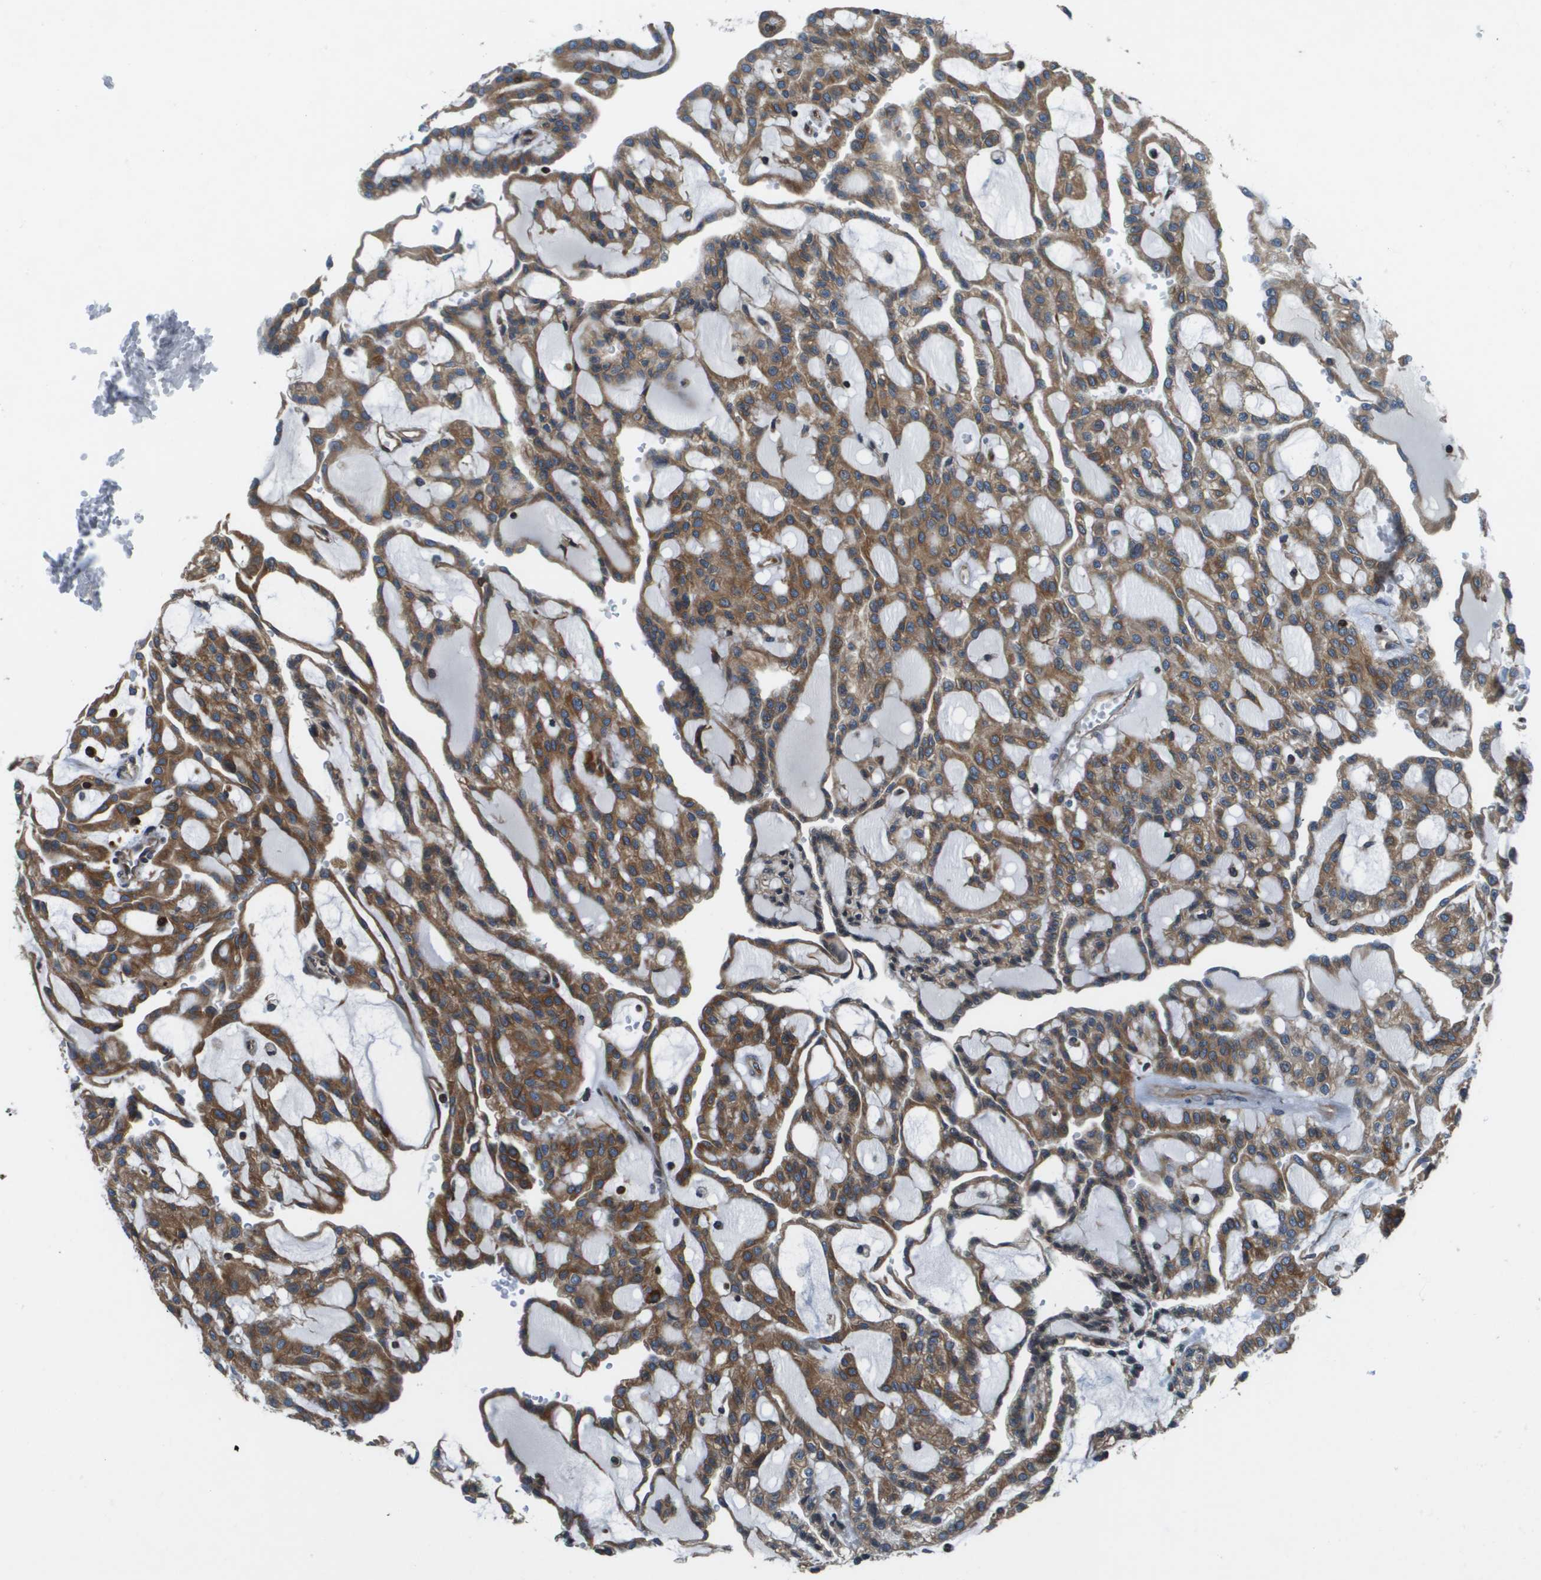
{"staining": {"intensity": "moderate", "quantity": ">75%", "location": "cytoplasmic/membranous"}, "tissue": "renal cancer", "cell_type": "Tumor cells", "image_type": "cancer", "snomed": [{"axis": "morphology", "description": "Adenocarcinoma, NOS"}, {"axis": "topography", "description": "Kidney"}], "caption": "DAB (3,3'-diaminobenzidine) immunohistochemical staining of human renal cancer exhibits moderate cytoplasmic/membranous protein staining in about >75% of tumor cells.", "gene": "ESYT1", "patient": {"sex": "male", "age": 63}}